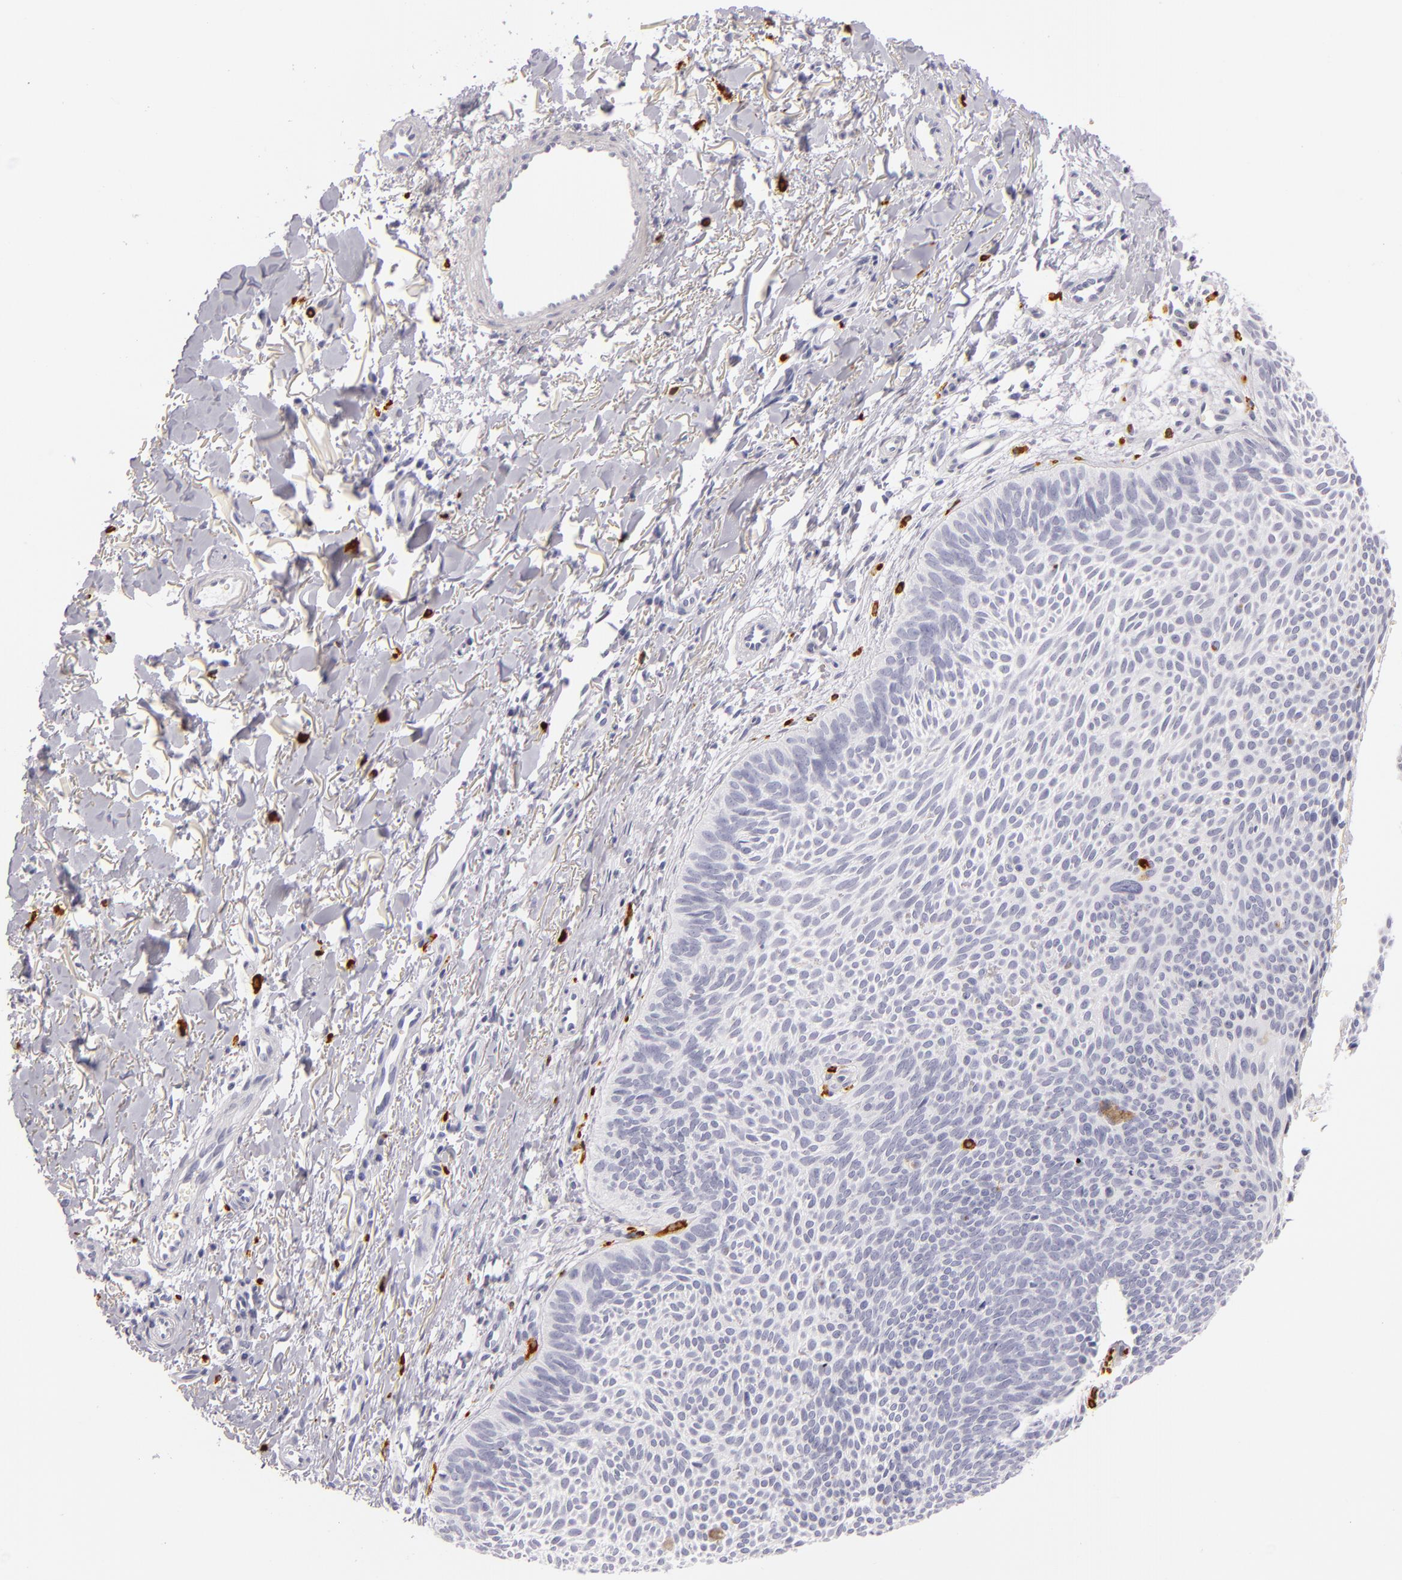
{"staining": {"intensity": "negative", "quantity": "none", "location": "none"}, "tissue": "skin cancer", "cell_type": "Tumor cells", "image_type": "cancer", "snomed": [{"axis": "morphology", "description": "Basal cell carcinoma"}, {"axis": "topography", "description": "Skin"}], "caption": "A histopathology image of human basal cell carcinoma (skin) is negative for staining in tumor cells.", "gene": "TPSD1", "patient": {"sex": "male", "age": 84}}